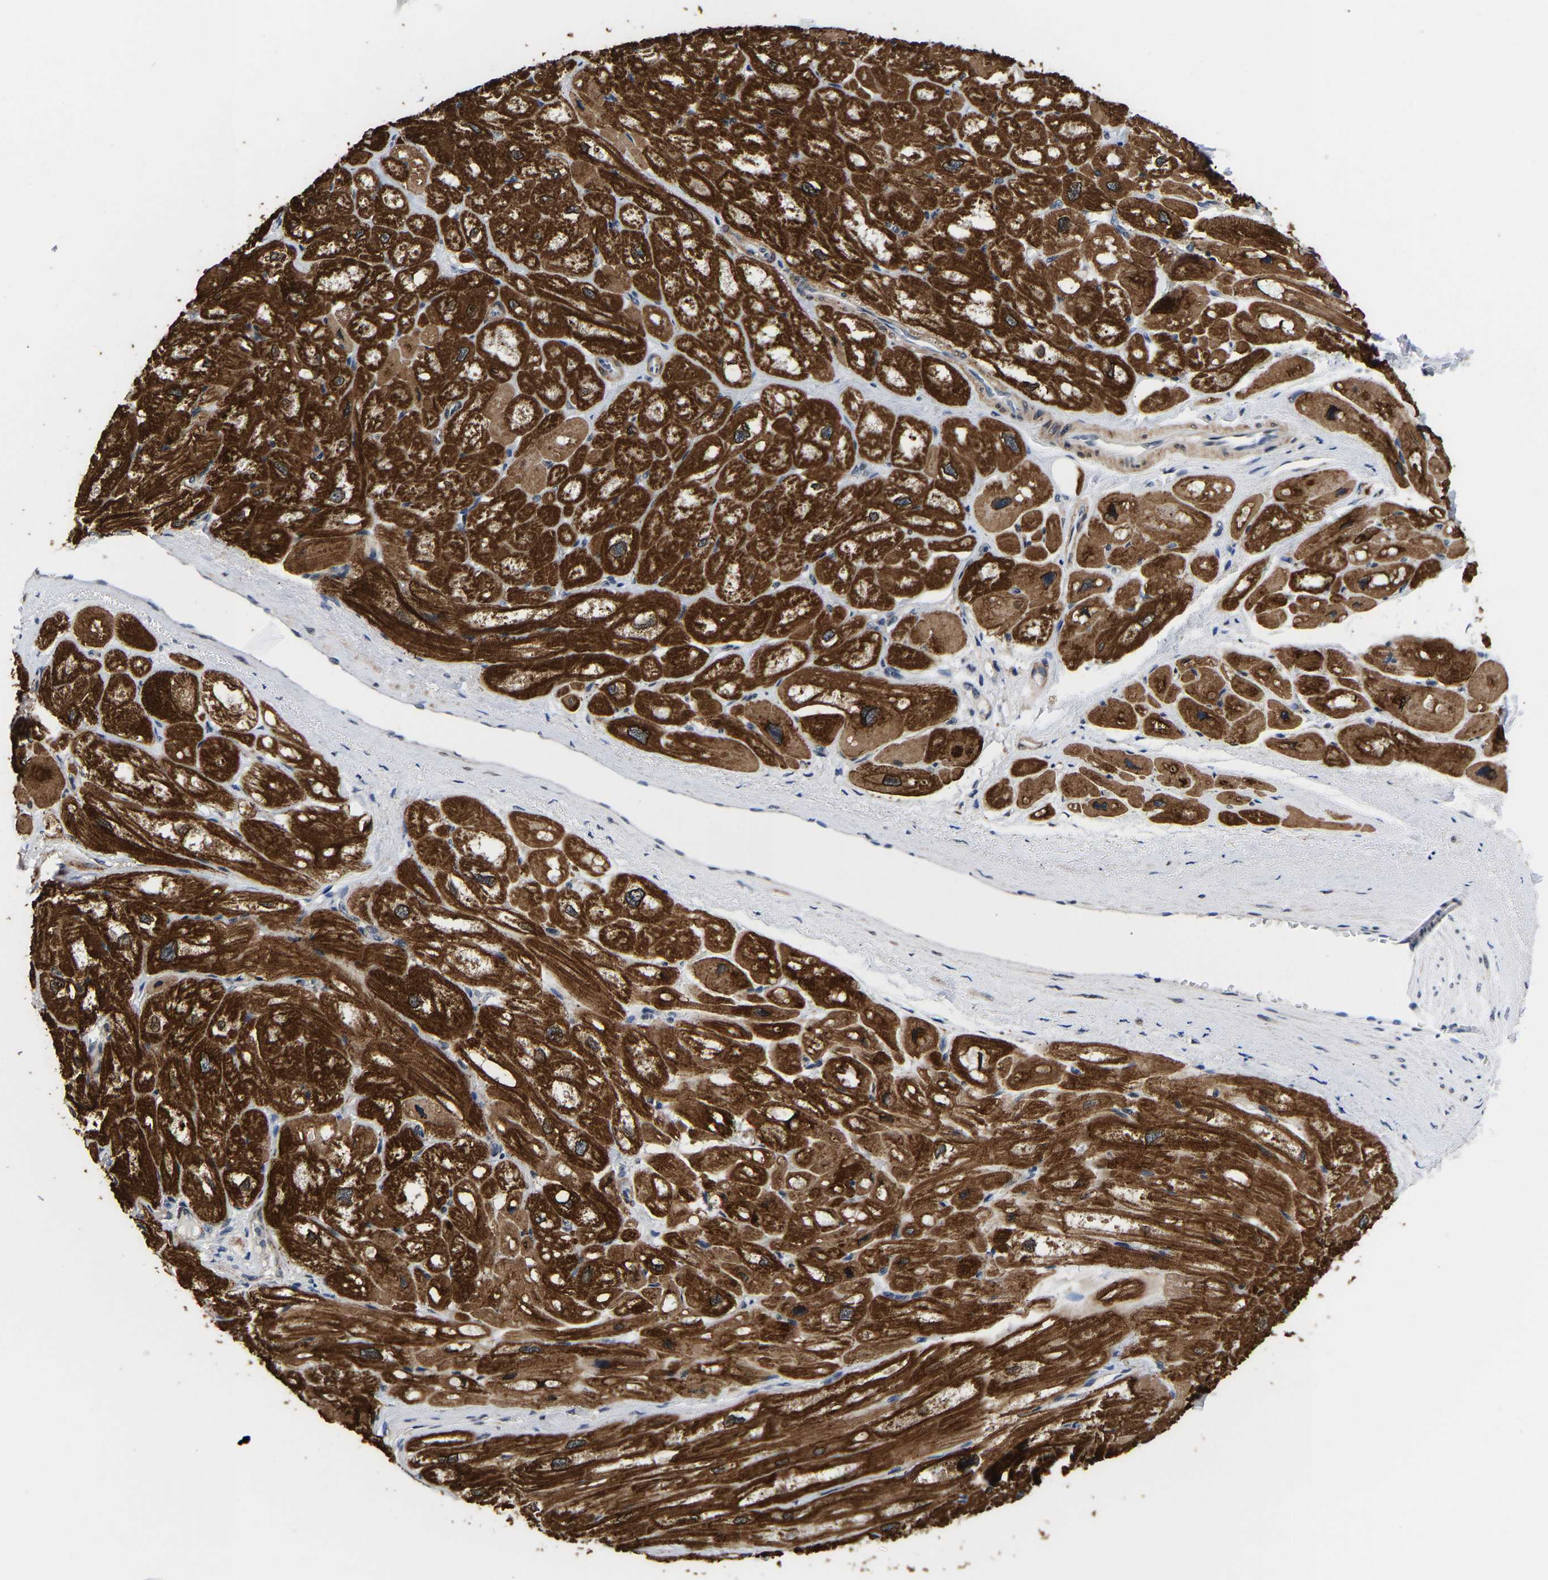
{"staining": {"intensity": "strong", "quantity": ">75%", "location": "cytoplasmic/membranous"}, "tissue": "heart muscle", "cell_type": "Cardiomyocytes", "image_type": "normal", "snomed": [{"axis": "morphology", "description": "Normal tissue, NOS"}, {"axis": "topography", "description": "Heart"}], "caption": "The immunohistochemical stain highlights strong cytoplasmic/membranous staining in cardiomyocytes of unremarkable heart muscle. (DAB (3,3'-diaminobenzidine) = brown stain, brightfield microscopy at high magnification).", "gene": "METTL16", "patient": {"sex": "male", "age": 49}}